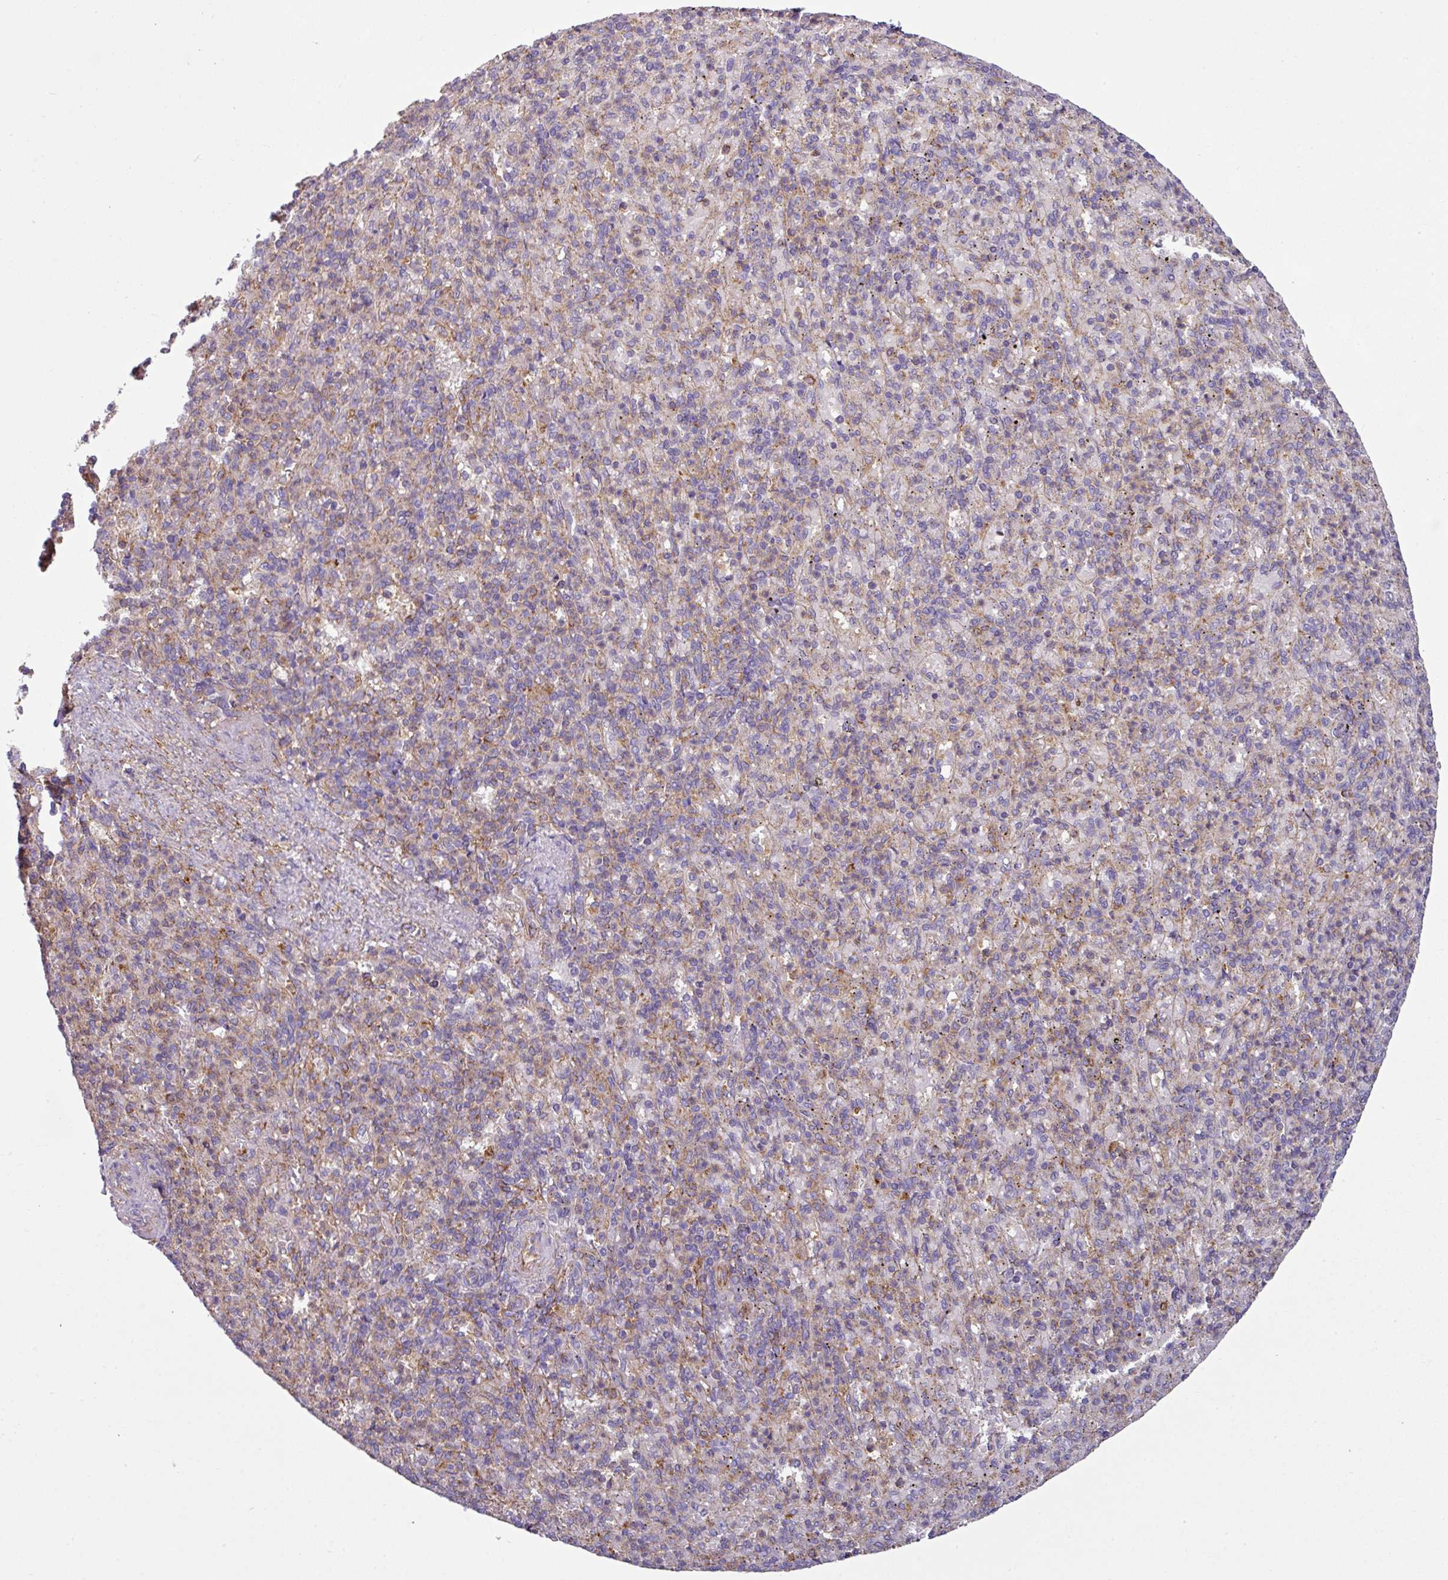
{"staining": {"intensity": "weak", "quantity": ">75%", "location": "cytoplasmic/membranous"}, "tissue": "spleen", "cell_type": "Cells in red pulp", "image_type": "normal", "snomed": [{"axis": "morphology", "description": "Normal tissue, NOS"}, {"axis": "topography", "description": "Spleen"}], "caption": "Brown immunohistochemical staining in benign human spleen exhibits weak cytoplasmic/membranous staining in approximately >75% of cells in red pulp.", "gene": "XNDC1N", "patient": {"sex": "female", "age": 74}}